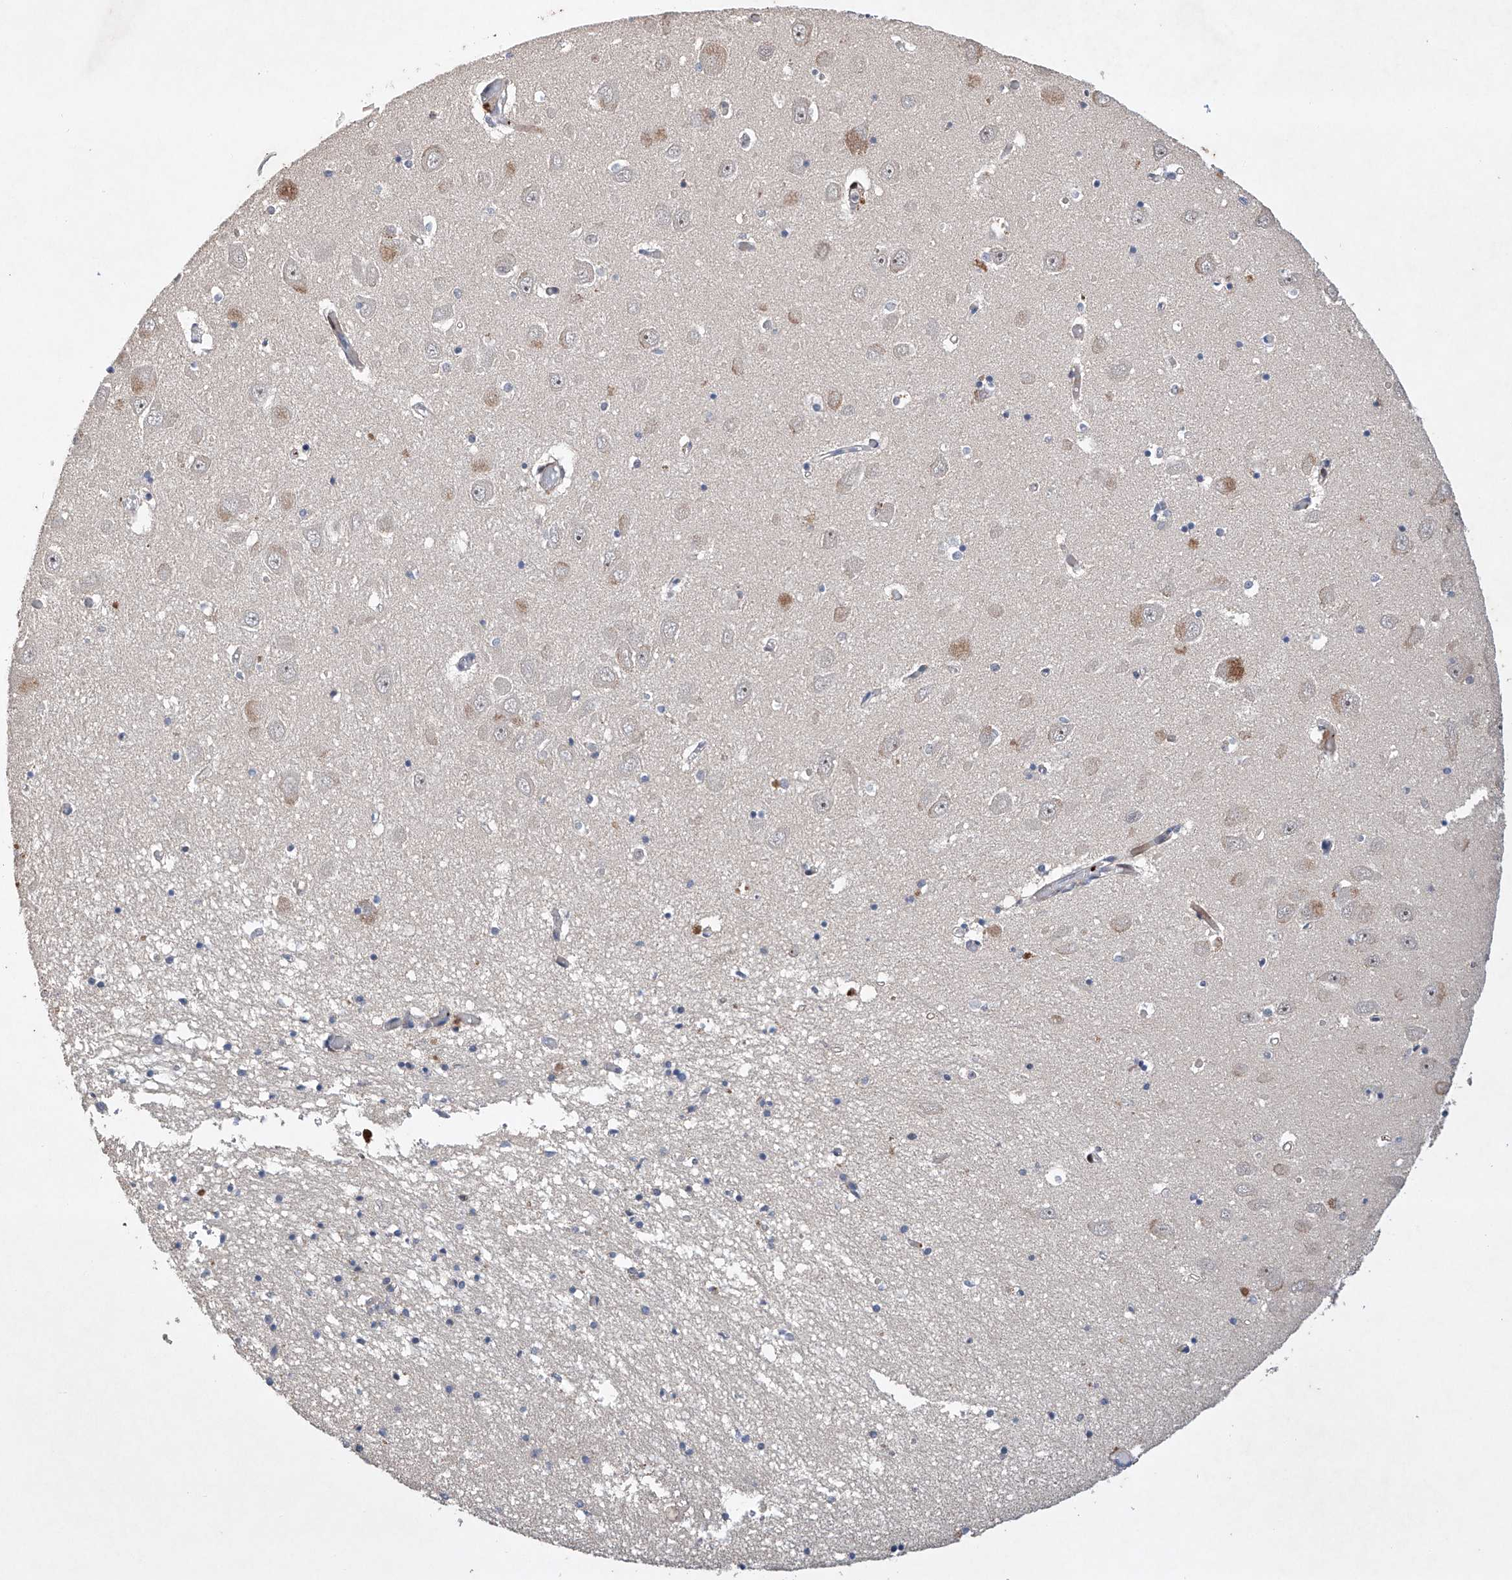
{"staining": {"intensity": "negative", "quantity": "none", "location": "none"}, "tissue": "hippocampus", "cell_type": "Glial cells", "image_type": "normal", "snomed": [{"axis": "morphology", "description": "Normal tissue, NOS"}, {"axis": "topography", "description": "Hippocampus"}], "caption": "IHC photomicrograph of unremarkable hippocampus: human hippocampus stained with DAB demonstrates no significant protein expression in glial cells. (Immunohistochemistry, brightfield microscopy, high magnification).", "gene": "AFG1L", "patient": {"sex": "male", "age": 70}}